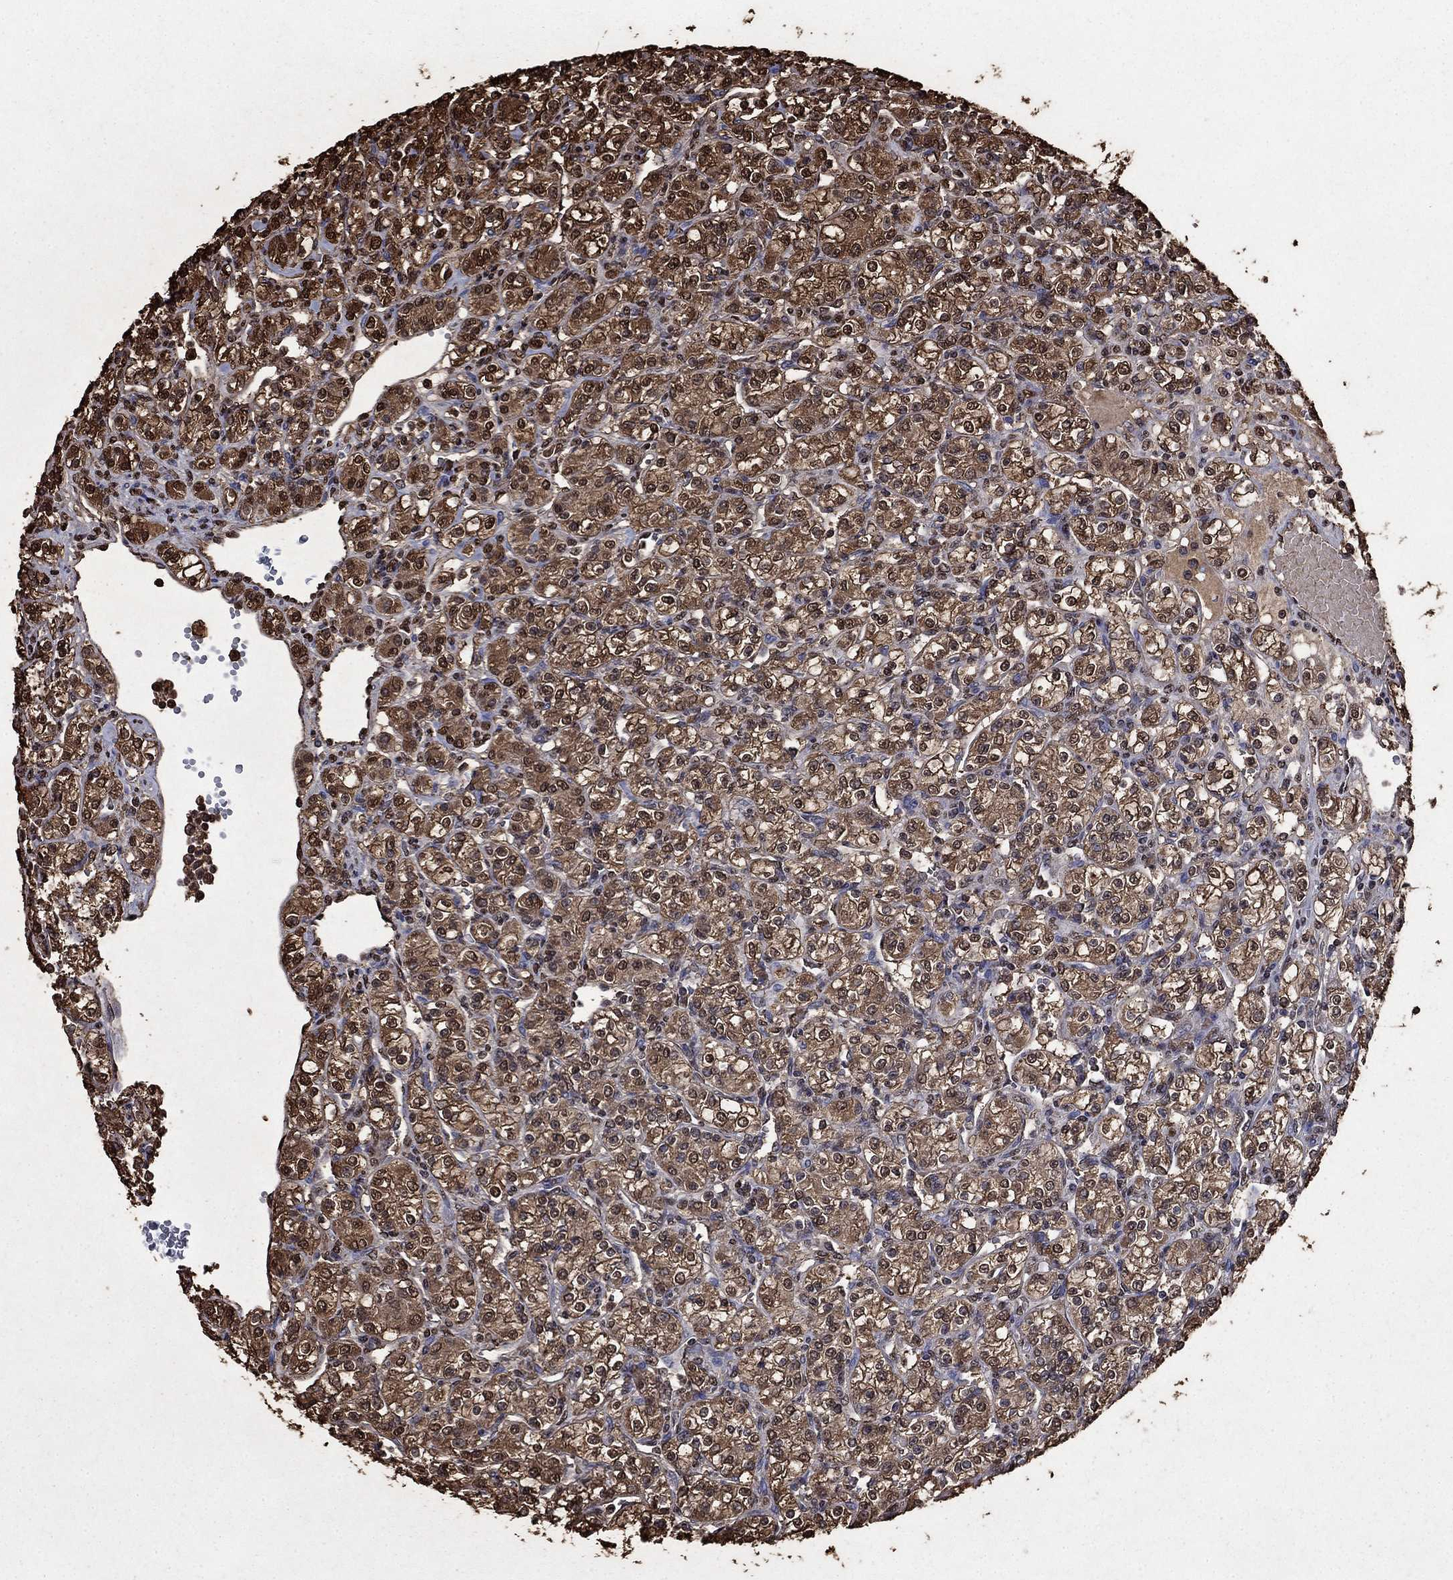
{"staining": {"intensity": "moderate", "quantity": ">75%", "location": "cytoplasmic/membranous,nuclear"}, "tissue": "renal cancer", "cell_type": "Tumor cells", "image_type": "cancer", "snomed": [{"axis": "morphology", "description": "Adenocarcinoma, NOS"}, {"axis": "topography", "description": "Kidney"}], "caption": "The image exhibits staining of renal cancer, revealing moderate cytoplasmic/membranous and nuclear protein expression (brown color) within tumor cells. The staining is performed using DAB (3,3'-diaminobenzidine) brown chromogen to label protein expression. The nuclei are counter-stained blue using hematoxylin.", "gene": "GAPDH", "patient": {"sex": "male", "age": 77}}